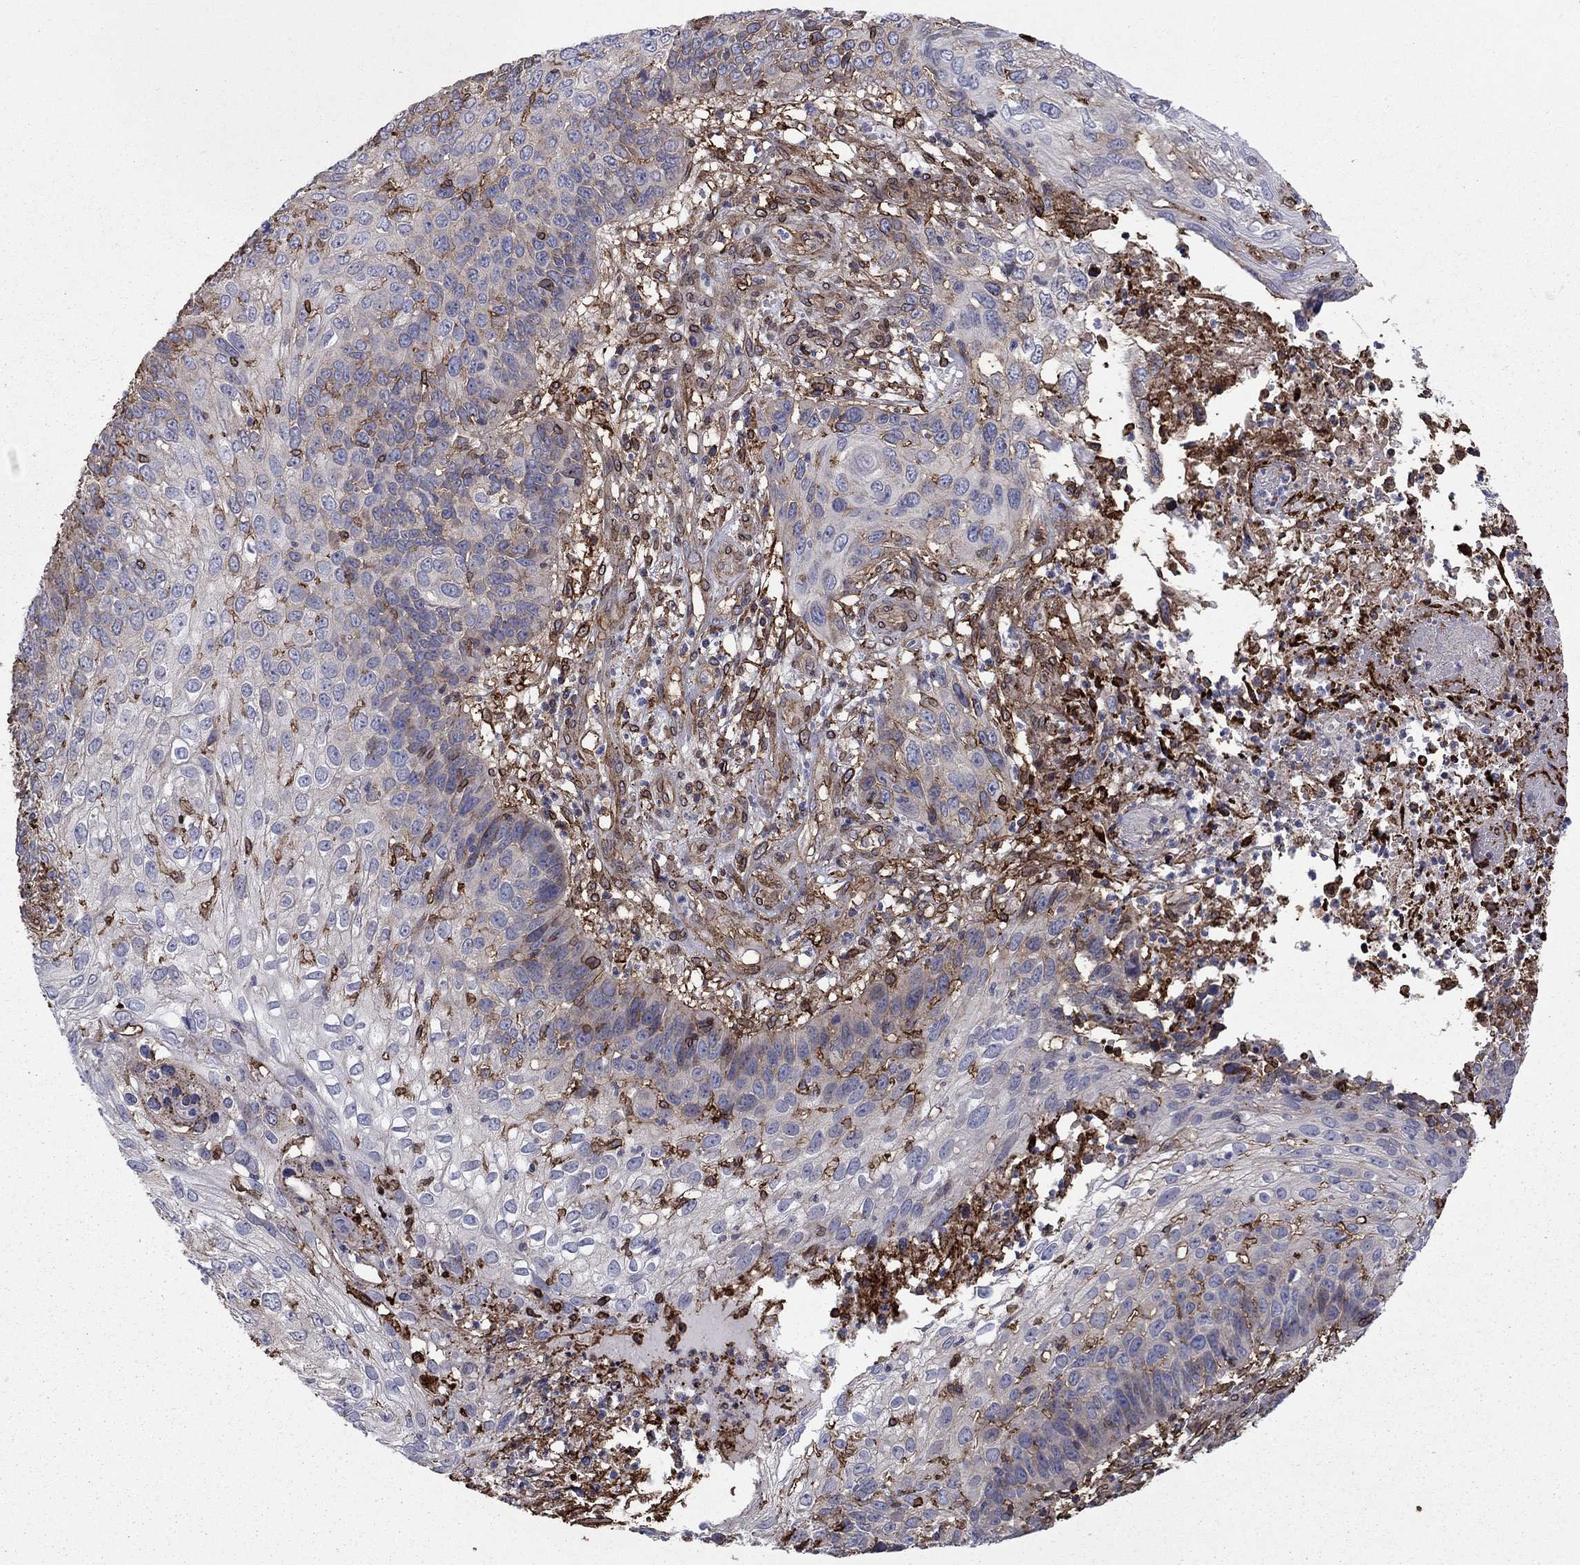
{"staining": {"intensity": "negative", "quantity": "none", "location": "none"}, "tissue": "skin cancer", "cell_type": "Tumor cells", "image_type": "cancer", "snomed": [{"axis": "morphology", "description": "Squamous cell carcinoma, NOS"}, {"axis": "topography", "description": "Skin"}], "caption": "Immunohistochemical staining of human skin cancer exhibits no significant expression in tumor cells.", "gene": "PLAU", "patient": {"sex": "male", "age": 92}}